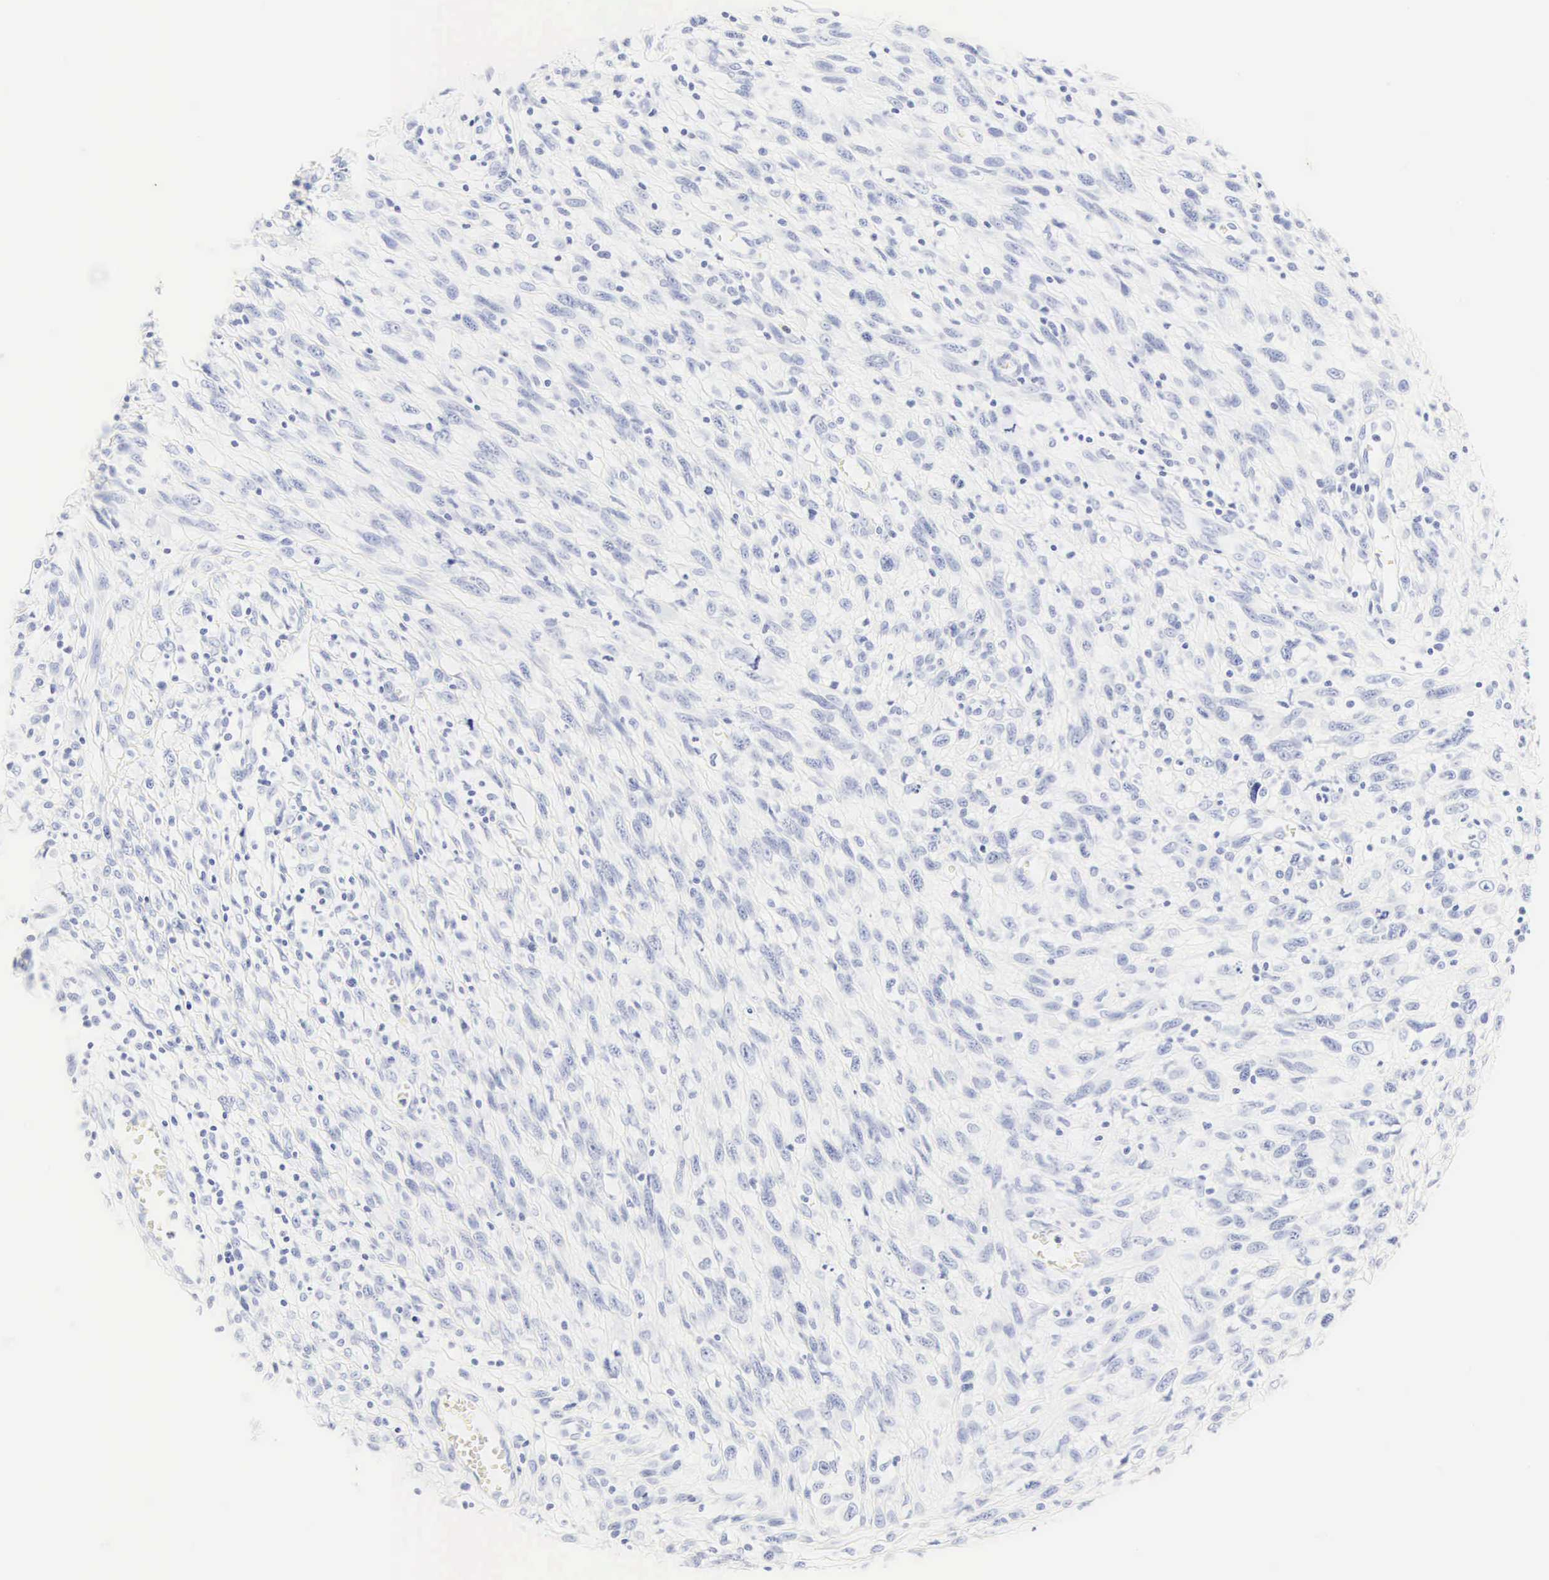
{"staining": {"intensity": "negative", "quantity": "none", "location": "none"}, "tissue": "melanoma", "cell_type": "Tumor cells", "image_type": "cancer", "snomed": [{"axis": "morphology", "description": "Malignant melanoma, NOS"}, {"axis": "topography", "description": "Skin"}], "caption": "The immunohistochemistry (IHC) image has no significant staining in tumor cells of malignant melanoma tissue. Brightfield microscopy of immunohistochemistry (IHC) stained with DAB (3,3'-diaminobenzidine) (brown) and hematoxylin (blue), captured at high magnification.", "gene": "CGB3", "patient": {"sex": "male", "age": 51}}